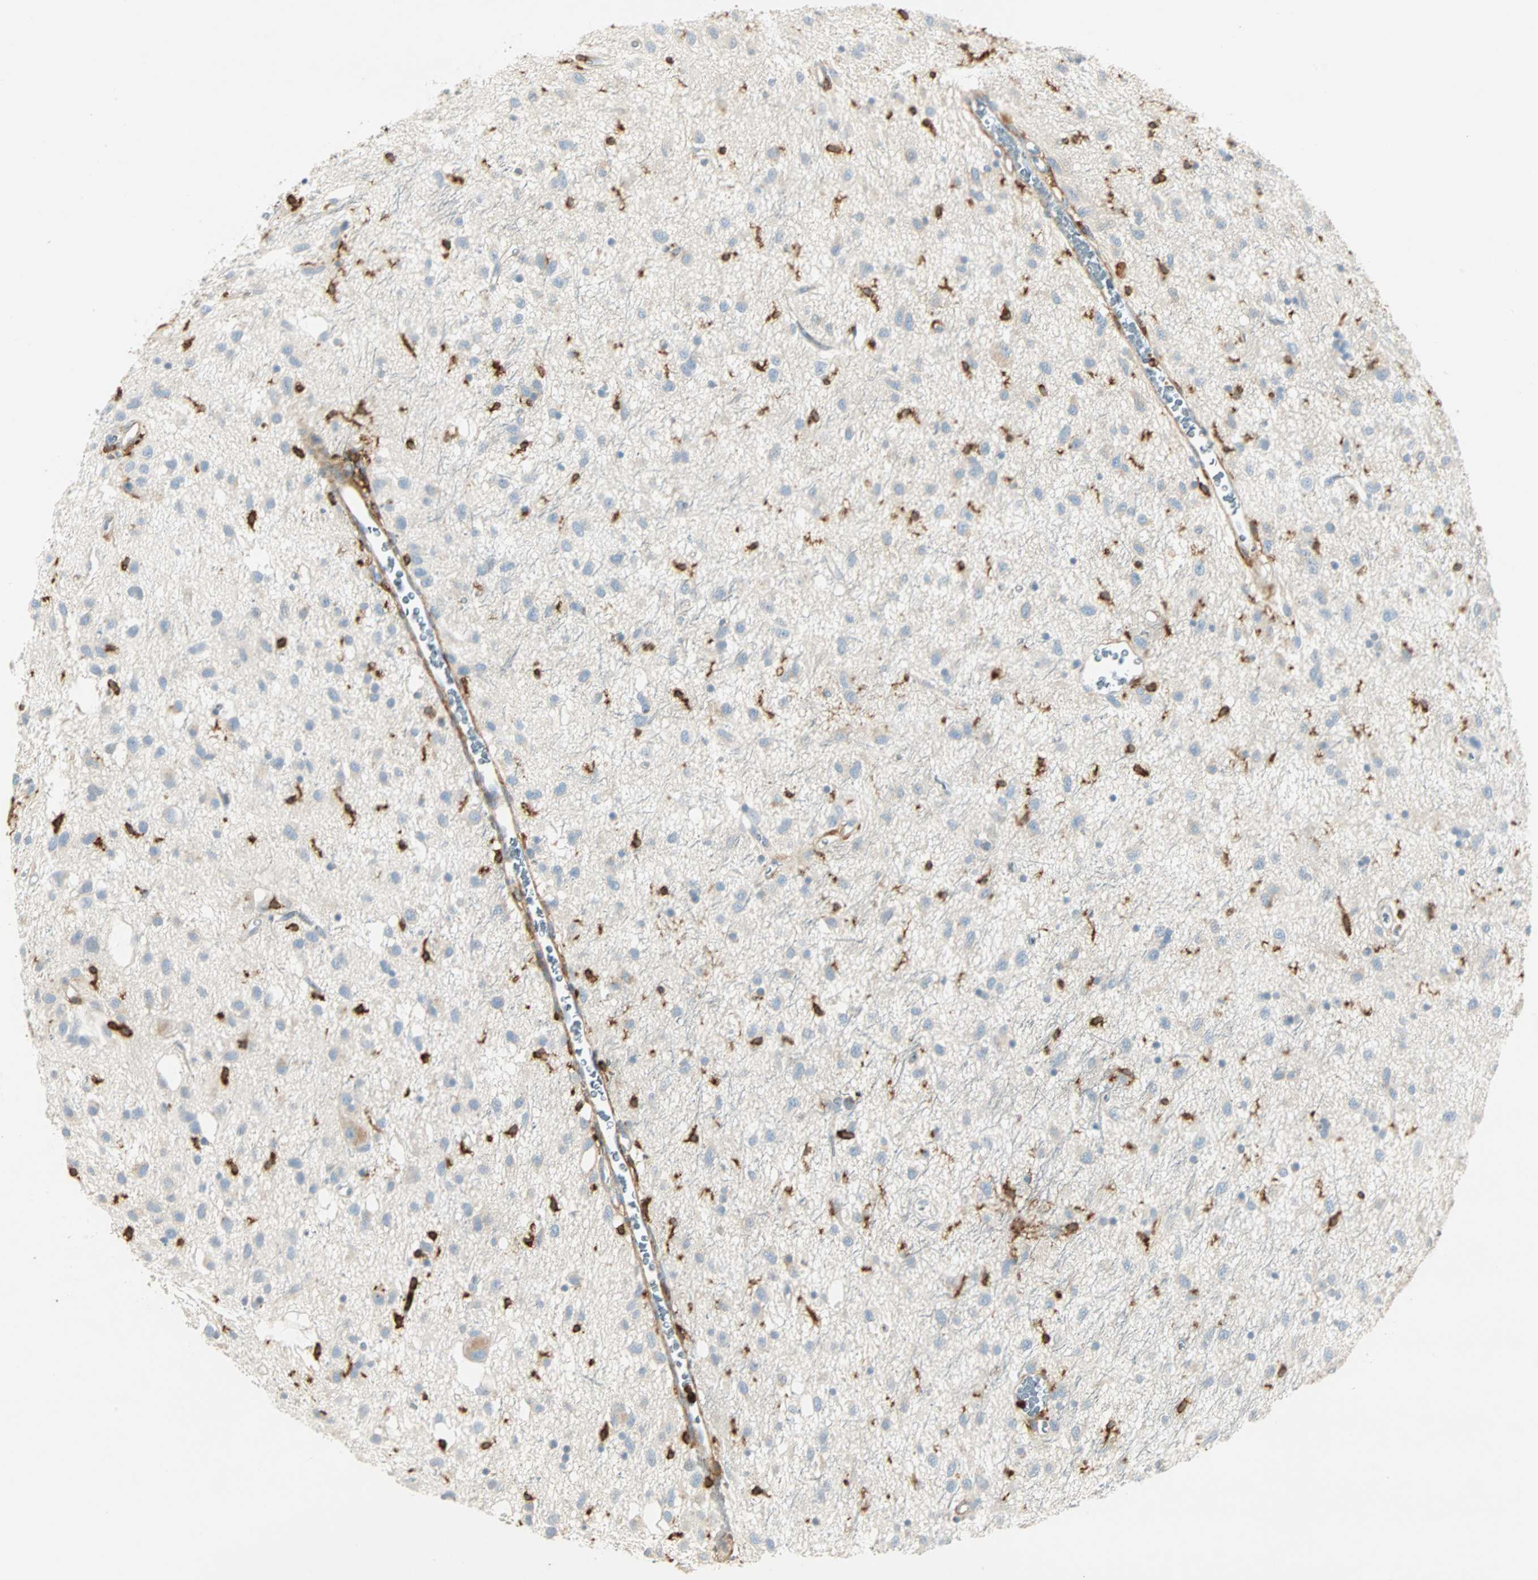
{"staining": {"intensity": "negative", "quantity": "none", "location": "none"}, "tissue": "glioma", "cell_type": "Tumor cells", "image_type": "cancer", "snomed": [{"axis": "morphology", "description": "Glioma, malignant, Low grade"}, {"axis": "topography", "description": "Brain"}], "caption": "Glioma was stained to show a protein in brown. There is no significant expression in tumor cells.", "gene": "FMNL1", "patient": {"sex": "male", "age": 77}}